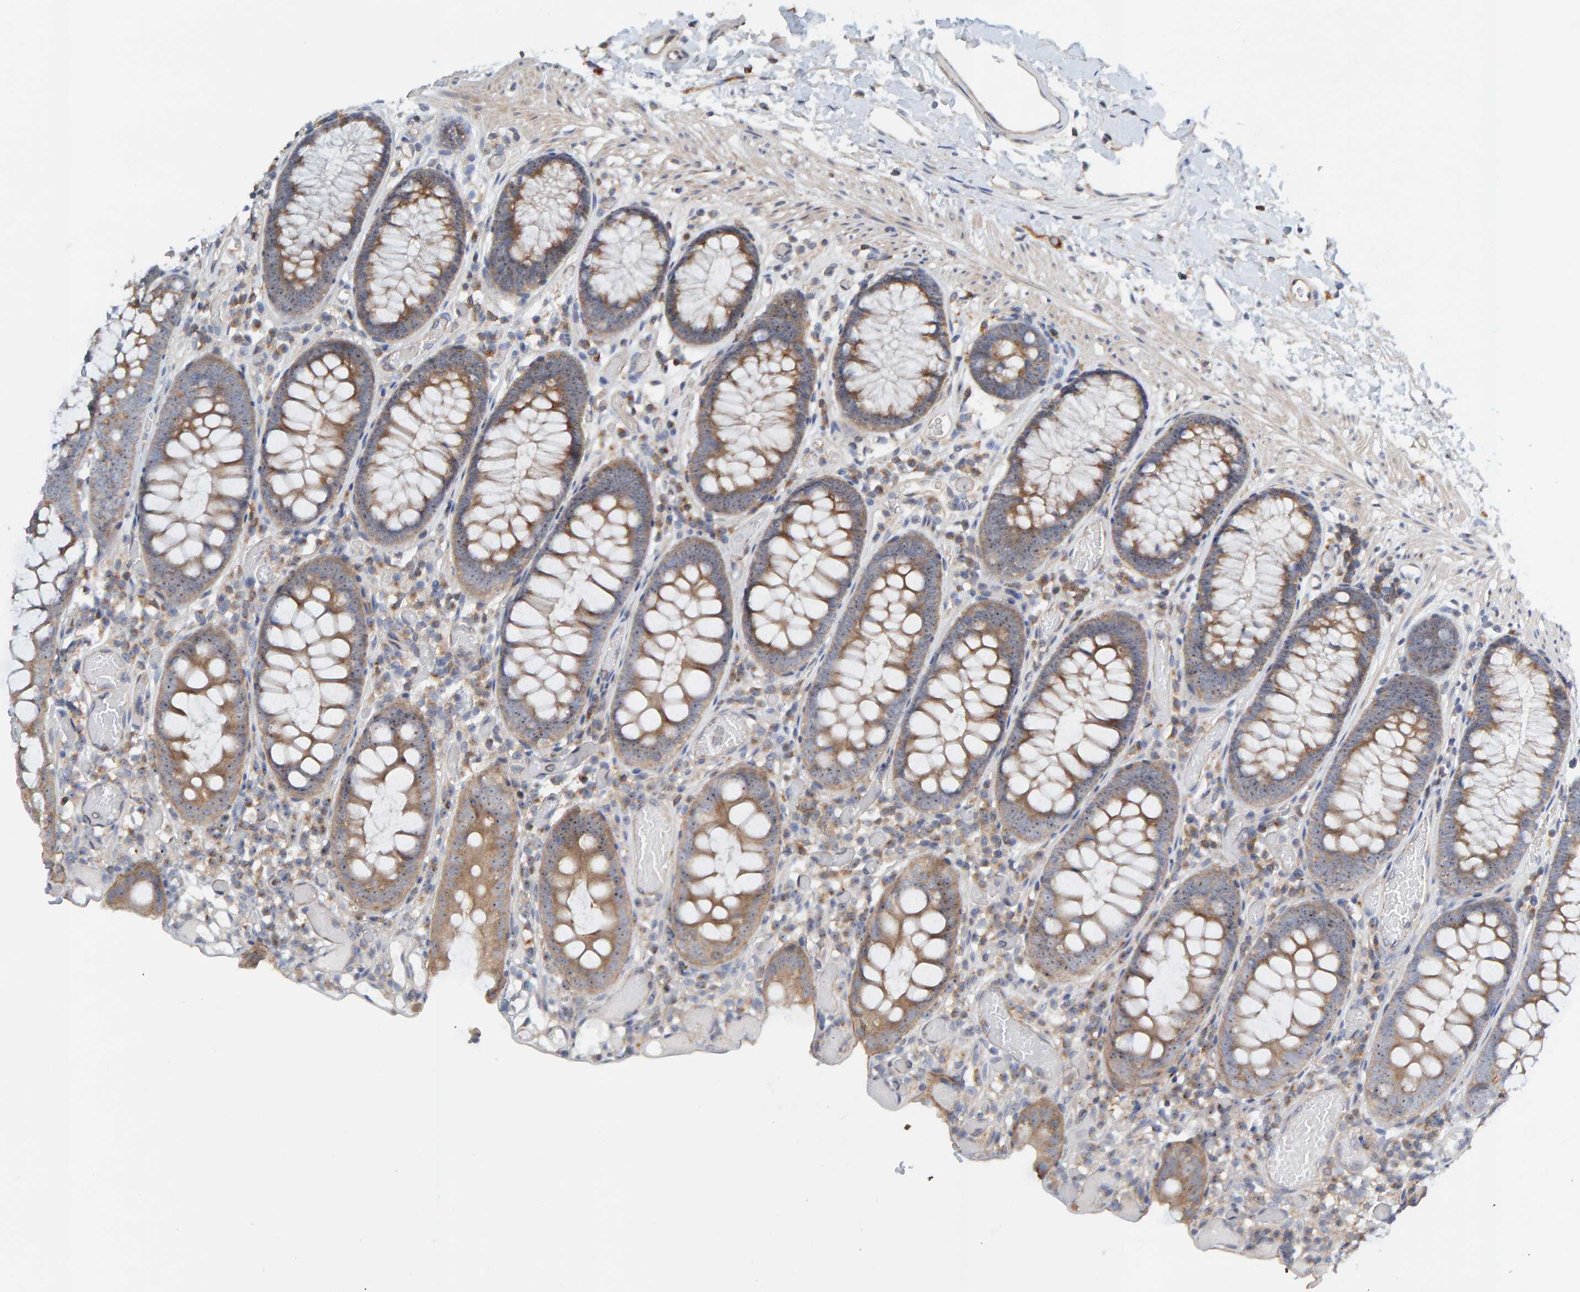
{"staining": {"intensity": "weak", "quantity": ">75%", "location": "cytoplasmic/membranous"}, "tissue": "colon", "cell_type": "Endothelial cells", "image_type": "normal", "snomed": [{"axis": "morphology", "description": "Normal tissue, NOS"}, {"axis": "topography", "description": "Colon"}], "caption": "Protein staining shows weak cytoplasmic/membranous expression in approximately >75% of endothelial cells in benign colon. Immunohistochemistry stains the protein in brown and the nuclei are stained blue.", "gene": "CCM2", "patient": {"sex": "male", "age": 14}}